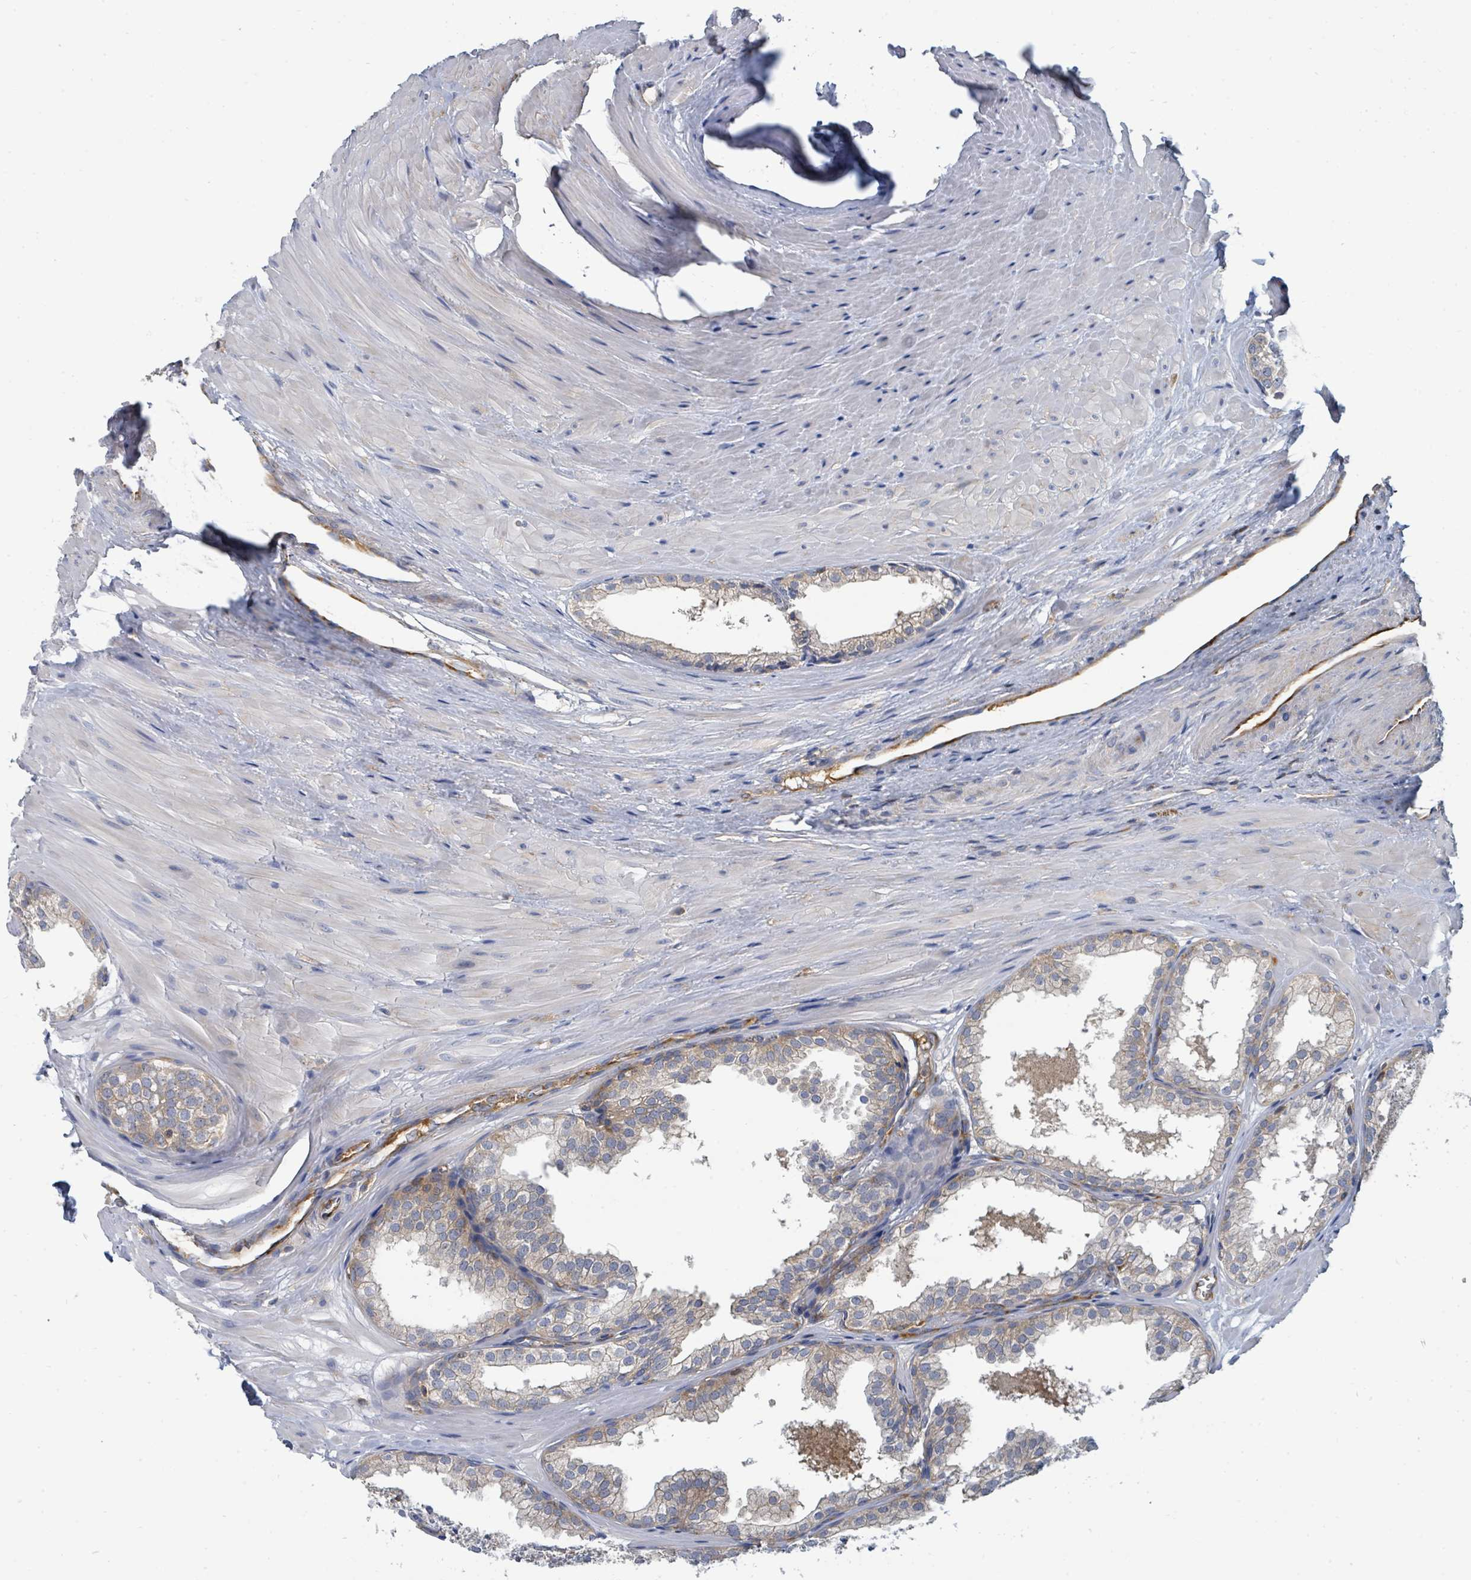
{"staining": {"intensity": "weak", "quantity": "25%-75%", "location": "cytoplasmic/membranous"}, "tissue": "prostate", "cell_type": "Glandular cells", "image_type": "normal", "snomed": [{"axis": "morphology", "description": "Normal tissue, NOS"}, {"axis": "topography", "description": "Prostate"}, {"axis": "topography", "description": "Peripheral nerve tissue"}], "caption": "The micrograph reveals staining of unremarkable prostate, revealing weak cytoplasmic/membranous protein positivity (brown color) within glandular cells.", "gene": "BOLA2B", "patient": {"sex": "male", "age": 55}}